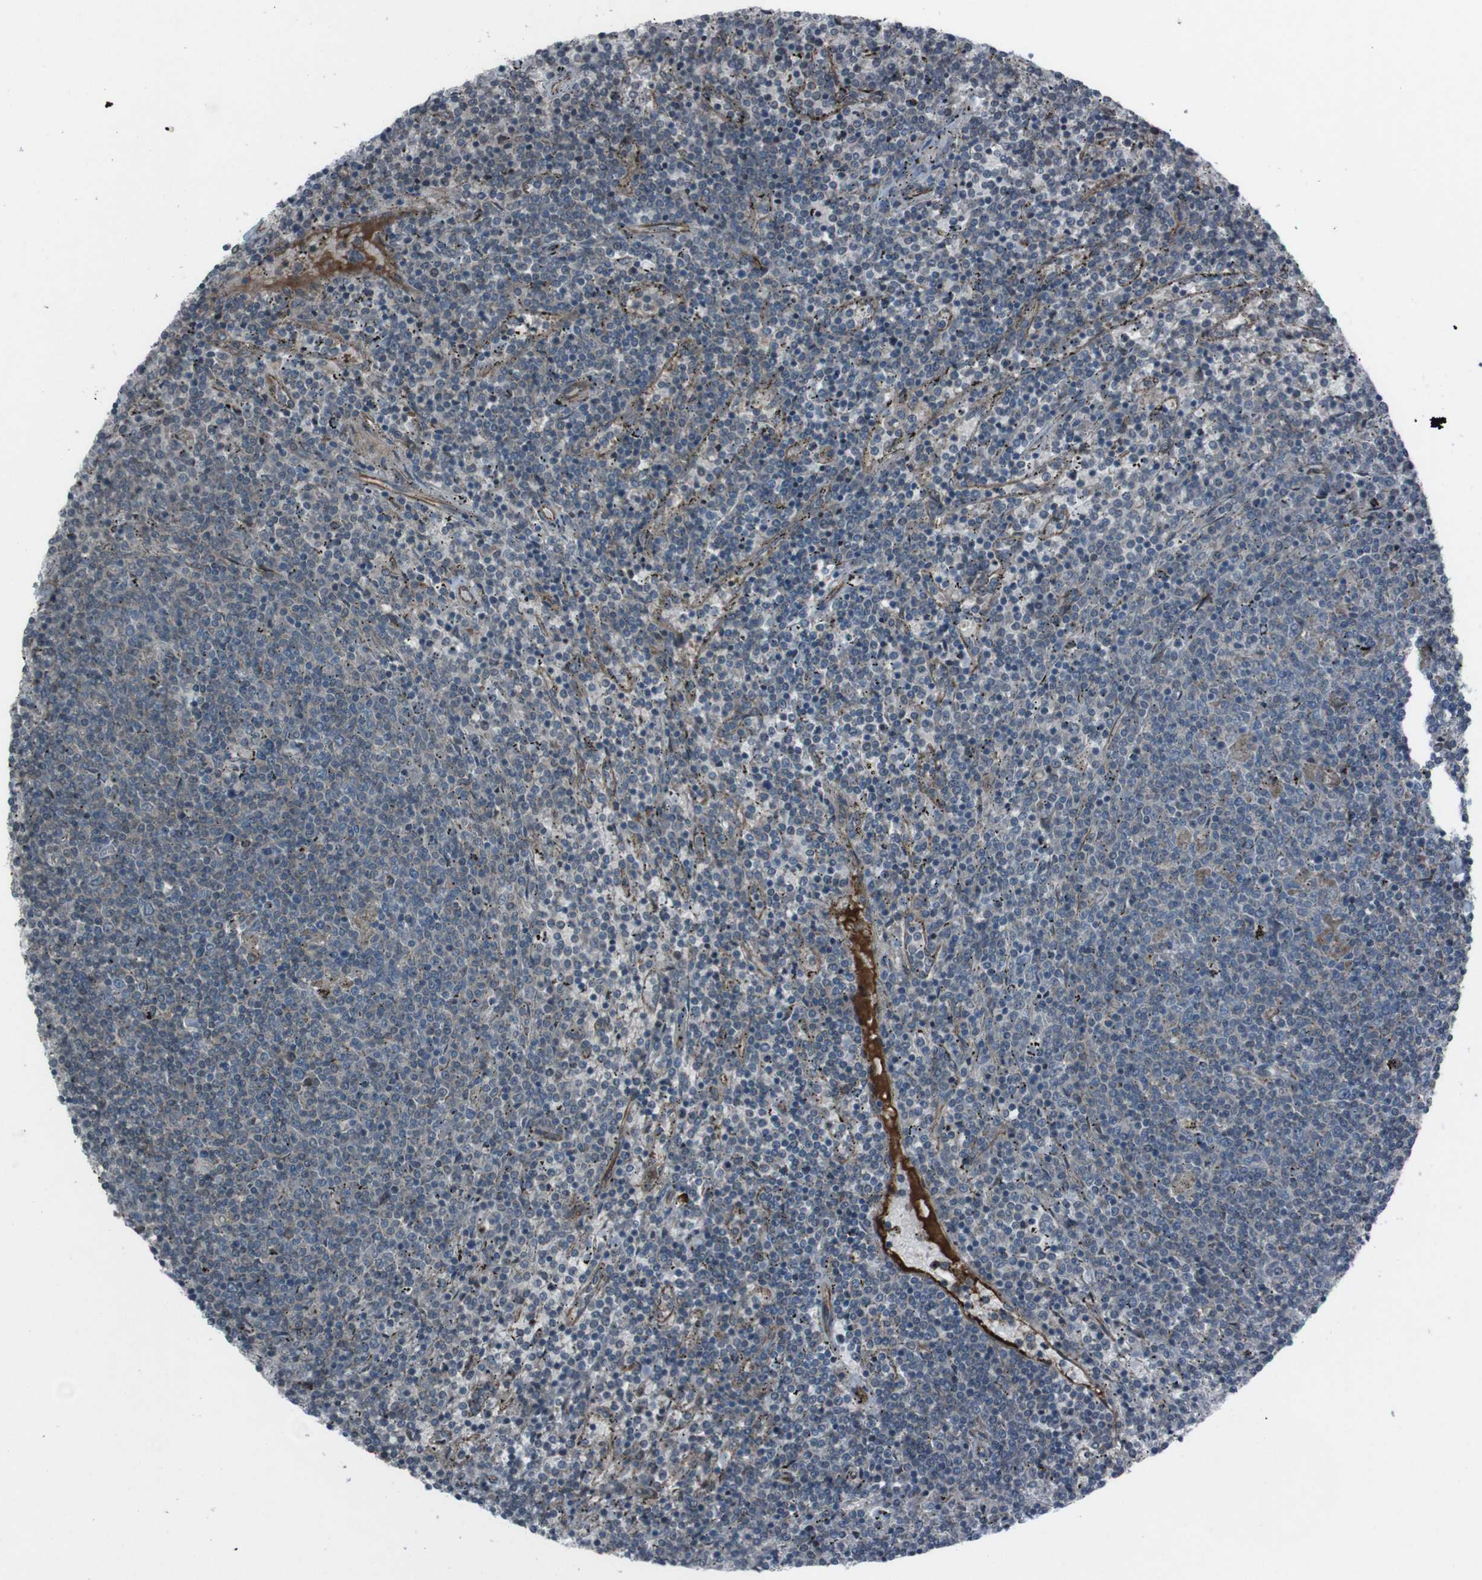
{"staining": {"intensity": "negative", "quantity": "none", "location": "none"}, "tissue": "lymphoma", "cell_type": "Tumor cells", "image_type": "cancer", "snomed": [{"axis": "morphology", "description": "Malignant lymphoma, non-Hodgkin's type, Low grade"}, {"axis": "topography", "description": "Spleen"}], "caption": "Image shows no significant protein staining in tumor cells of malignant lymphoma, non-Hodgkin's type (low-grade).", "gene": "SS18L1", "patient": {"sex": "female", "age": 50}}